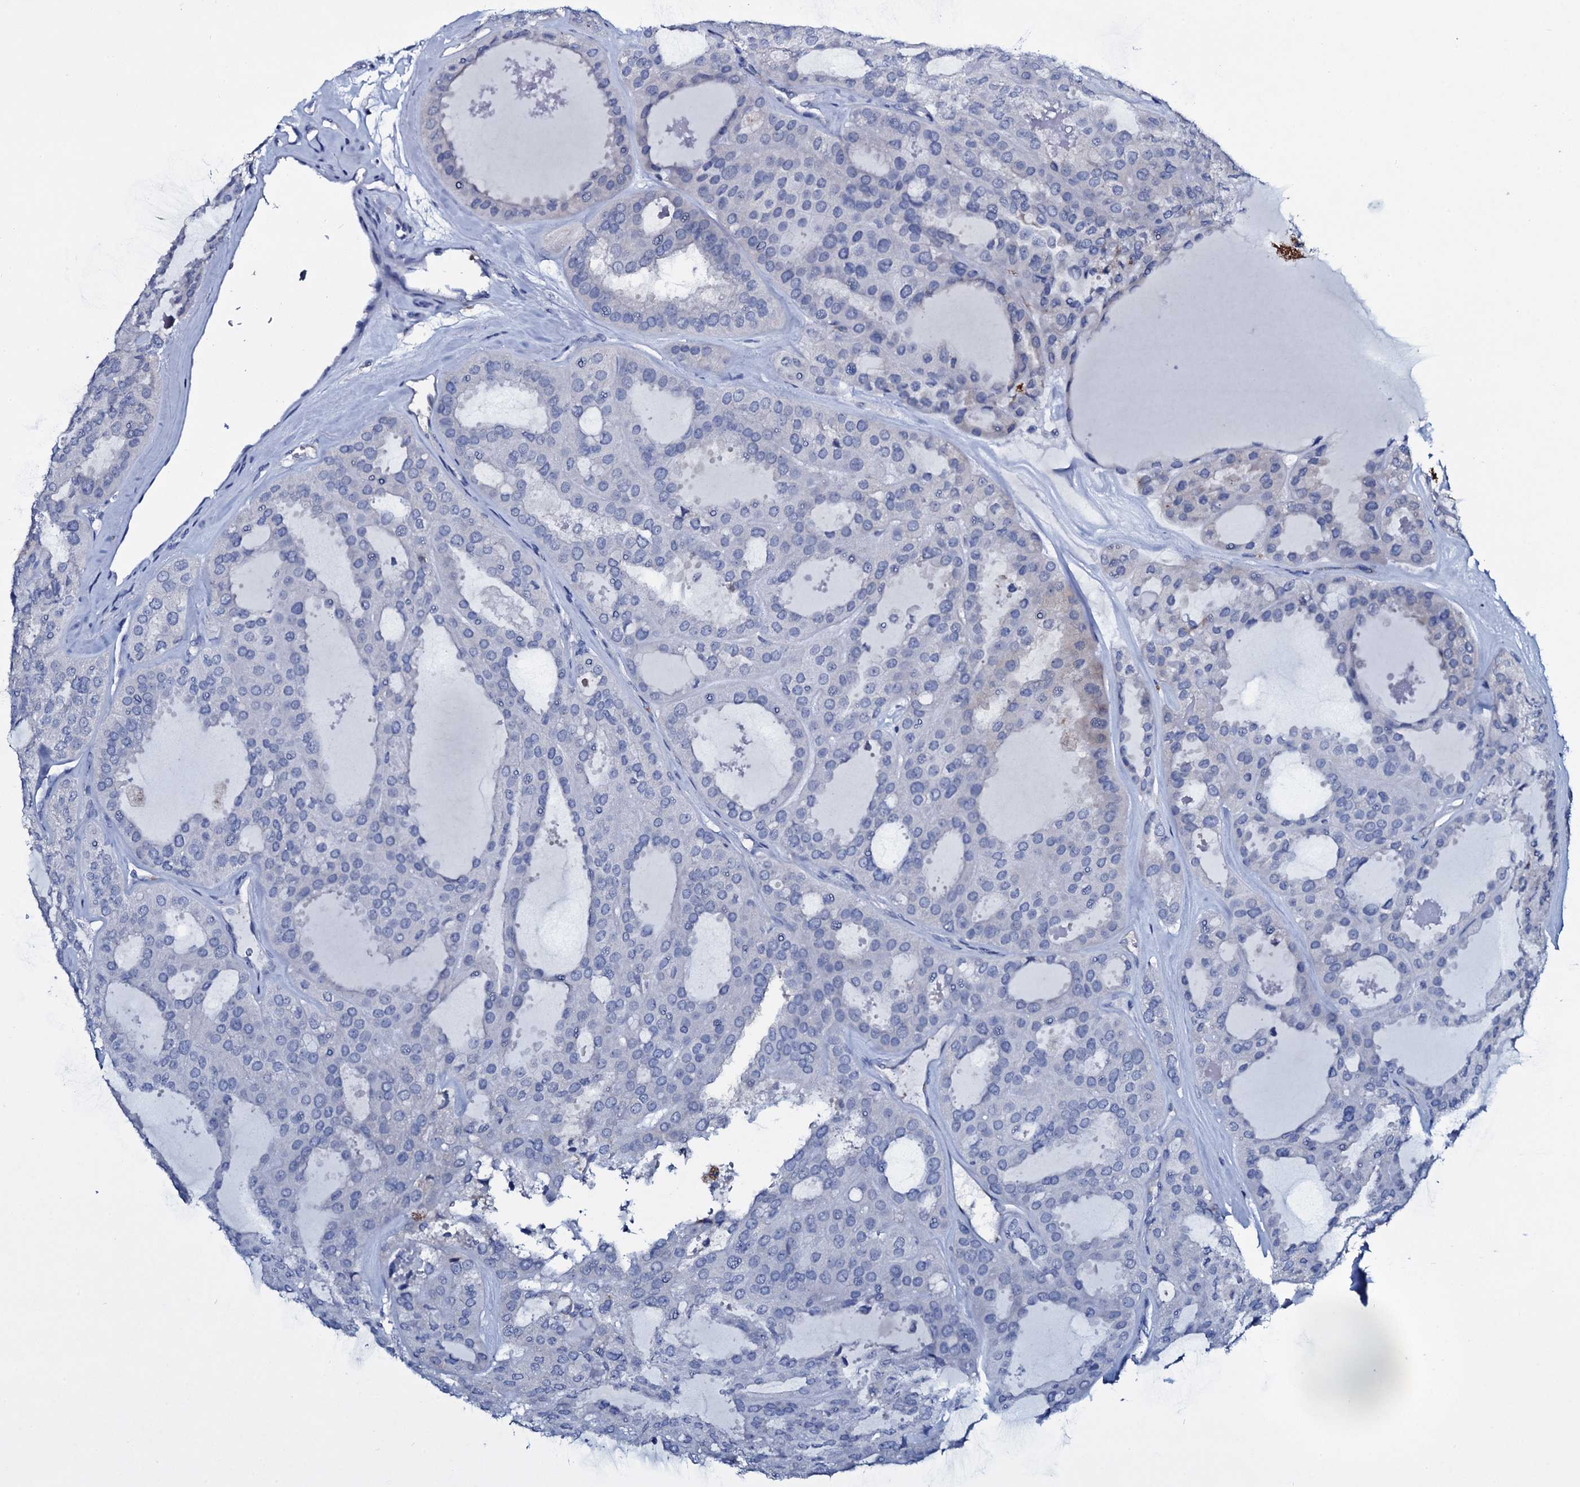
{"staining": {"intensity": "negative", "quantity": "none", "location": "none"}, "tissue": "thyroid cancer", "cell_type": "Tumor cells", "image_type": "cancer", "snomed": [{"axis": "morphology", "description": "Follicular adenoma carcinoma, NOS"}, {"axis": "topography", "description": "Thyroid gland"}], "caption": "IHC of human thyroid follicular adenoma carcinoma shows no expression in tumor cells.", "gene": "TPGS2", "patient": {"sex": "male", "age": 75}}